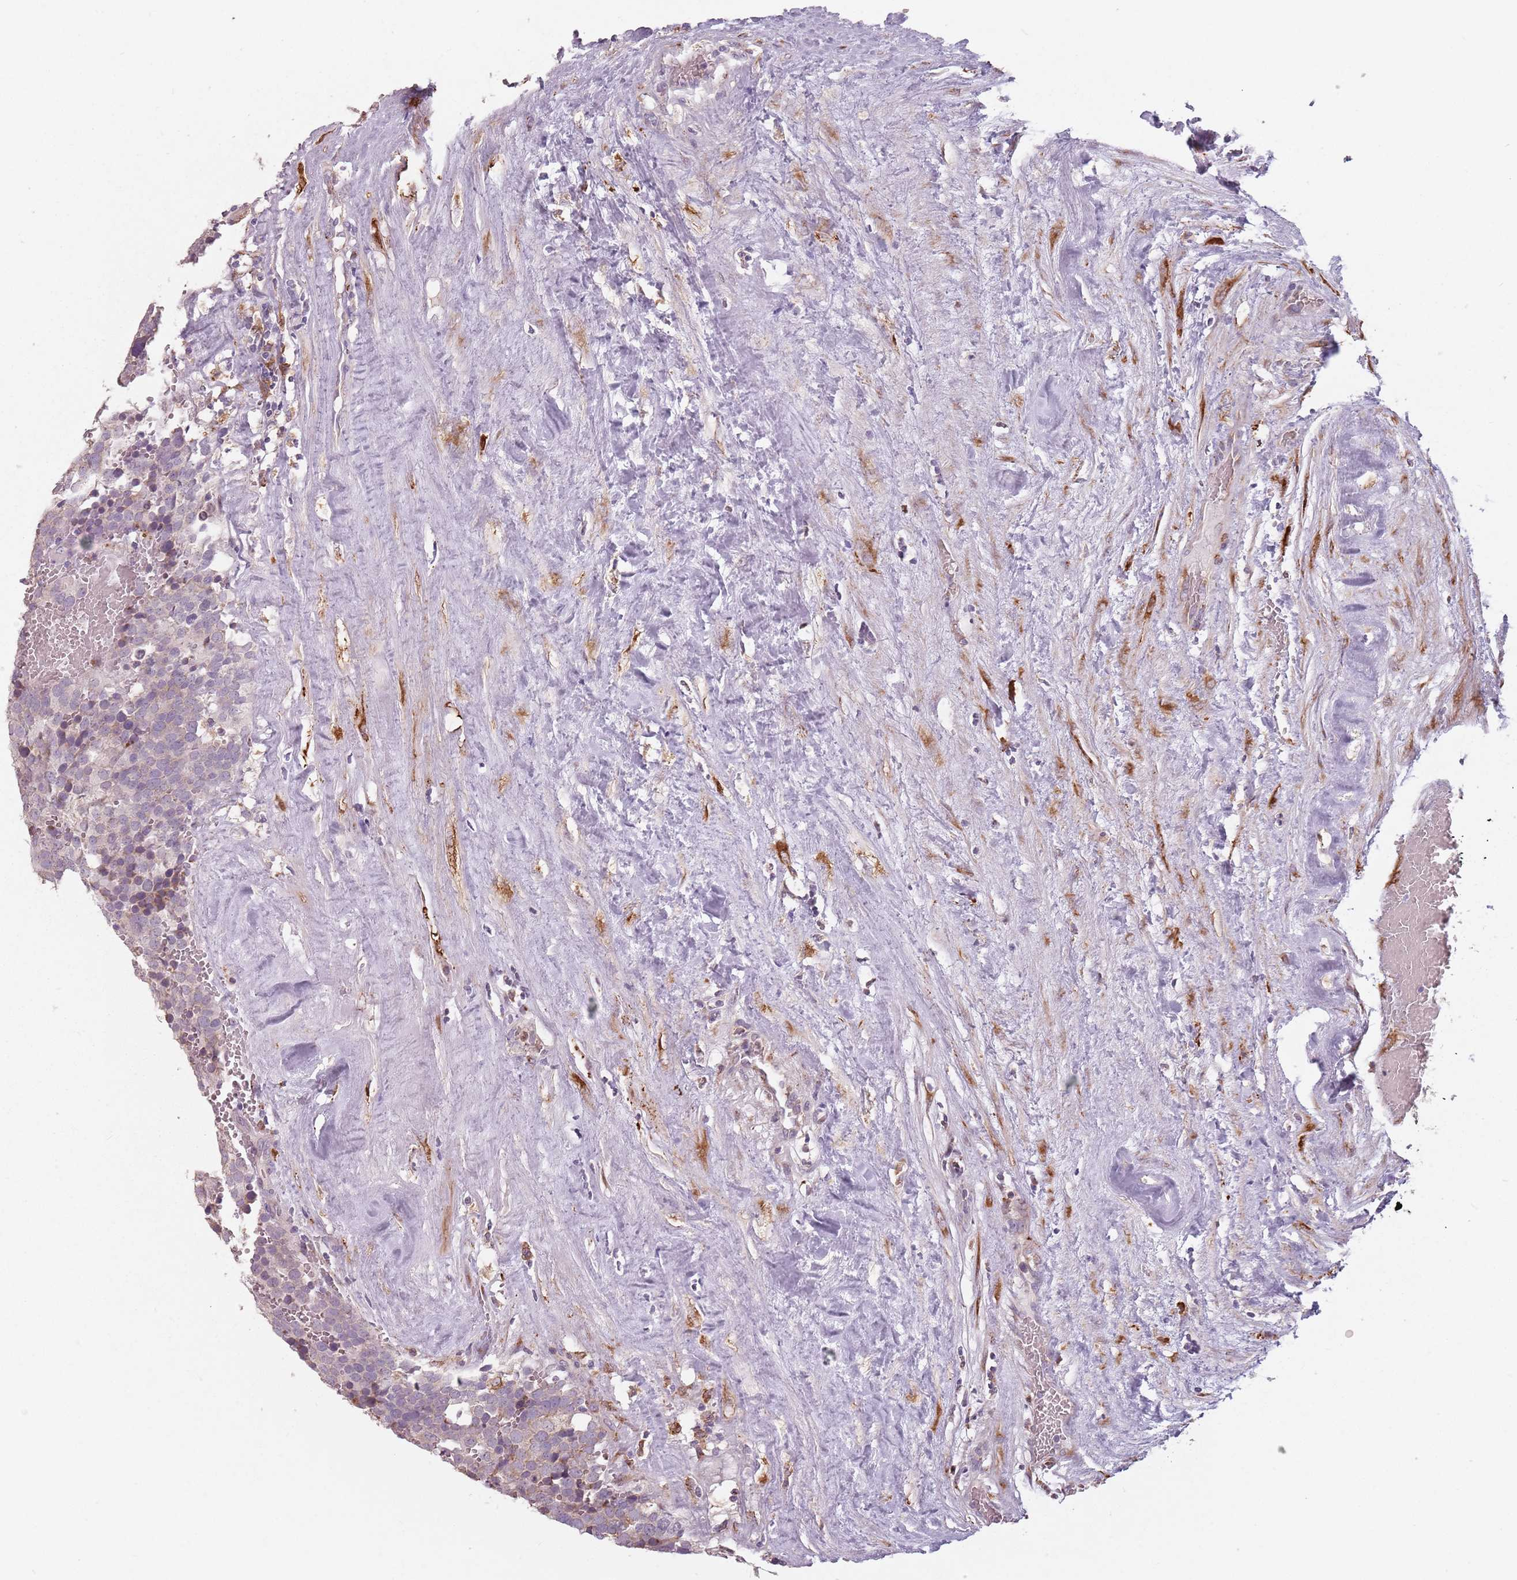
{"staining": {"intensity": "negative", "quantity": "none", "location": "none"}, "tissue": "testis cancer", "cell_type": "Tumor cells", "image_type": "cancer", "snomed": [{"axis": "morphology", "description": "Seminoma, NOS"}, {"axis": "topography", "description": "Testis"}], "caption": "The immunohistochemistry image has no significant staining in tumor cells of testis cancer (seminoma) tissue.", "gene": "RPS9", "patient": {"sex": "male", "age": 71}}